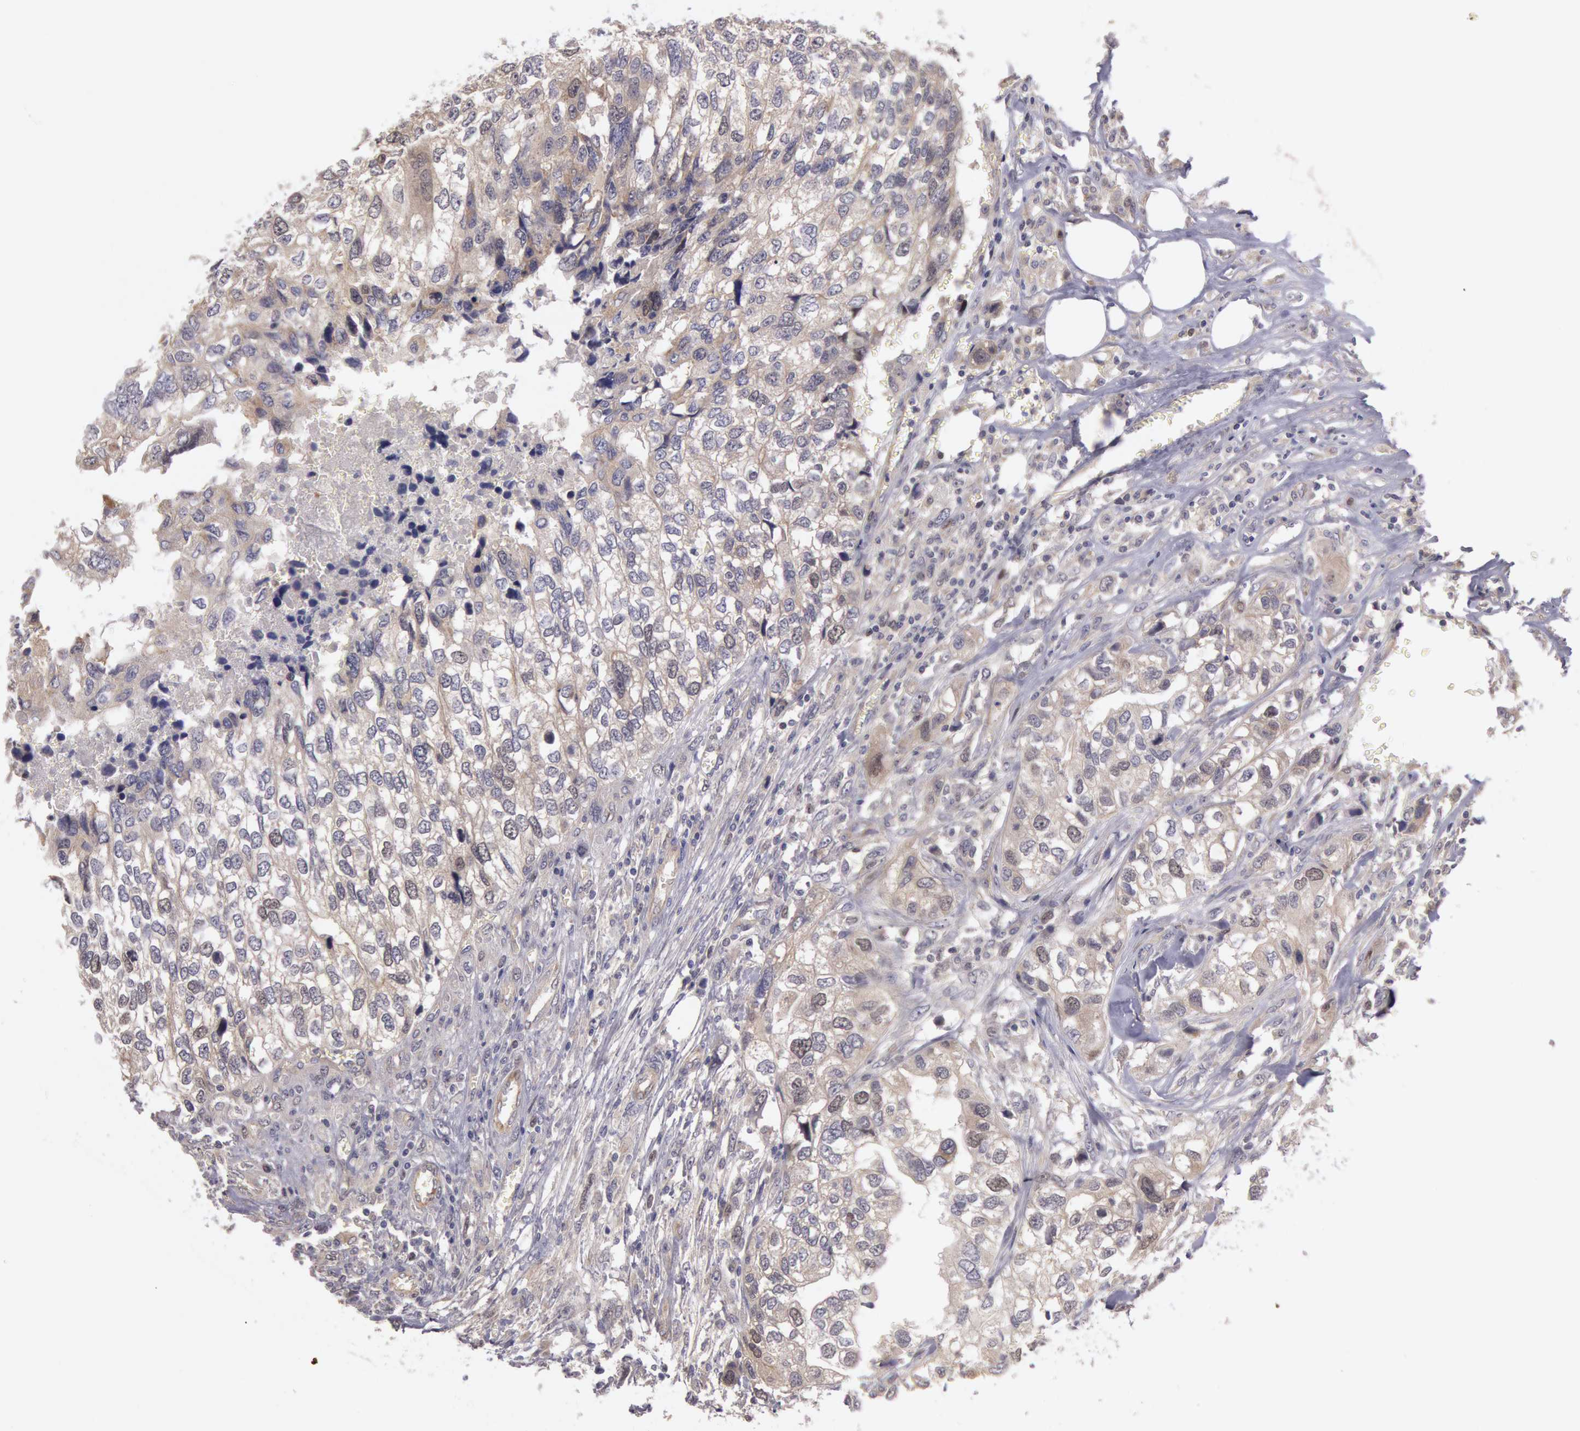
{"staining": {"intensity": "negative", "quantity": "none", "location": "none"}, "tissue": "breast cancer", "cell_type": "Tumor cells", "image_type": "cancer", "snomed": [{"axis": "morphology", "description": "Neoplasm, malignant, NOS"}, {"axis": "topography", "description": "Breast"}], "caption": "Immunohistochemistry image of breast cancer (neoplasm (malignant)) stained for a protein (brown), which demonstrates no expression in tumor cells. Nuclei are stained in blue.", "gene": "AMOTL1", "patient": {"sex": "female", "age": 50}}